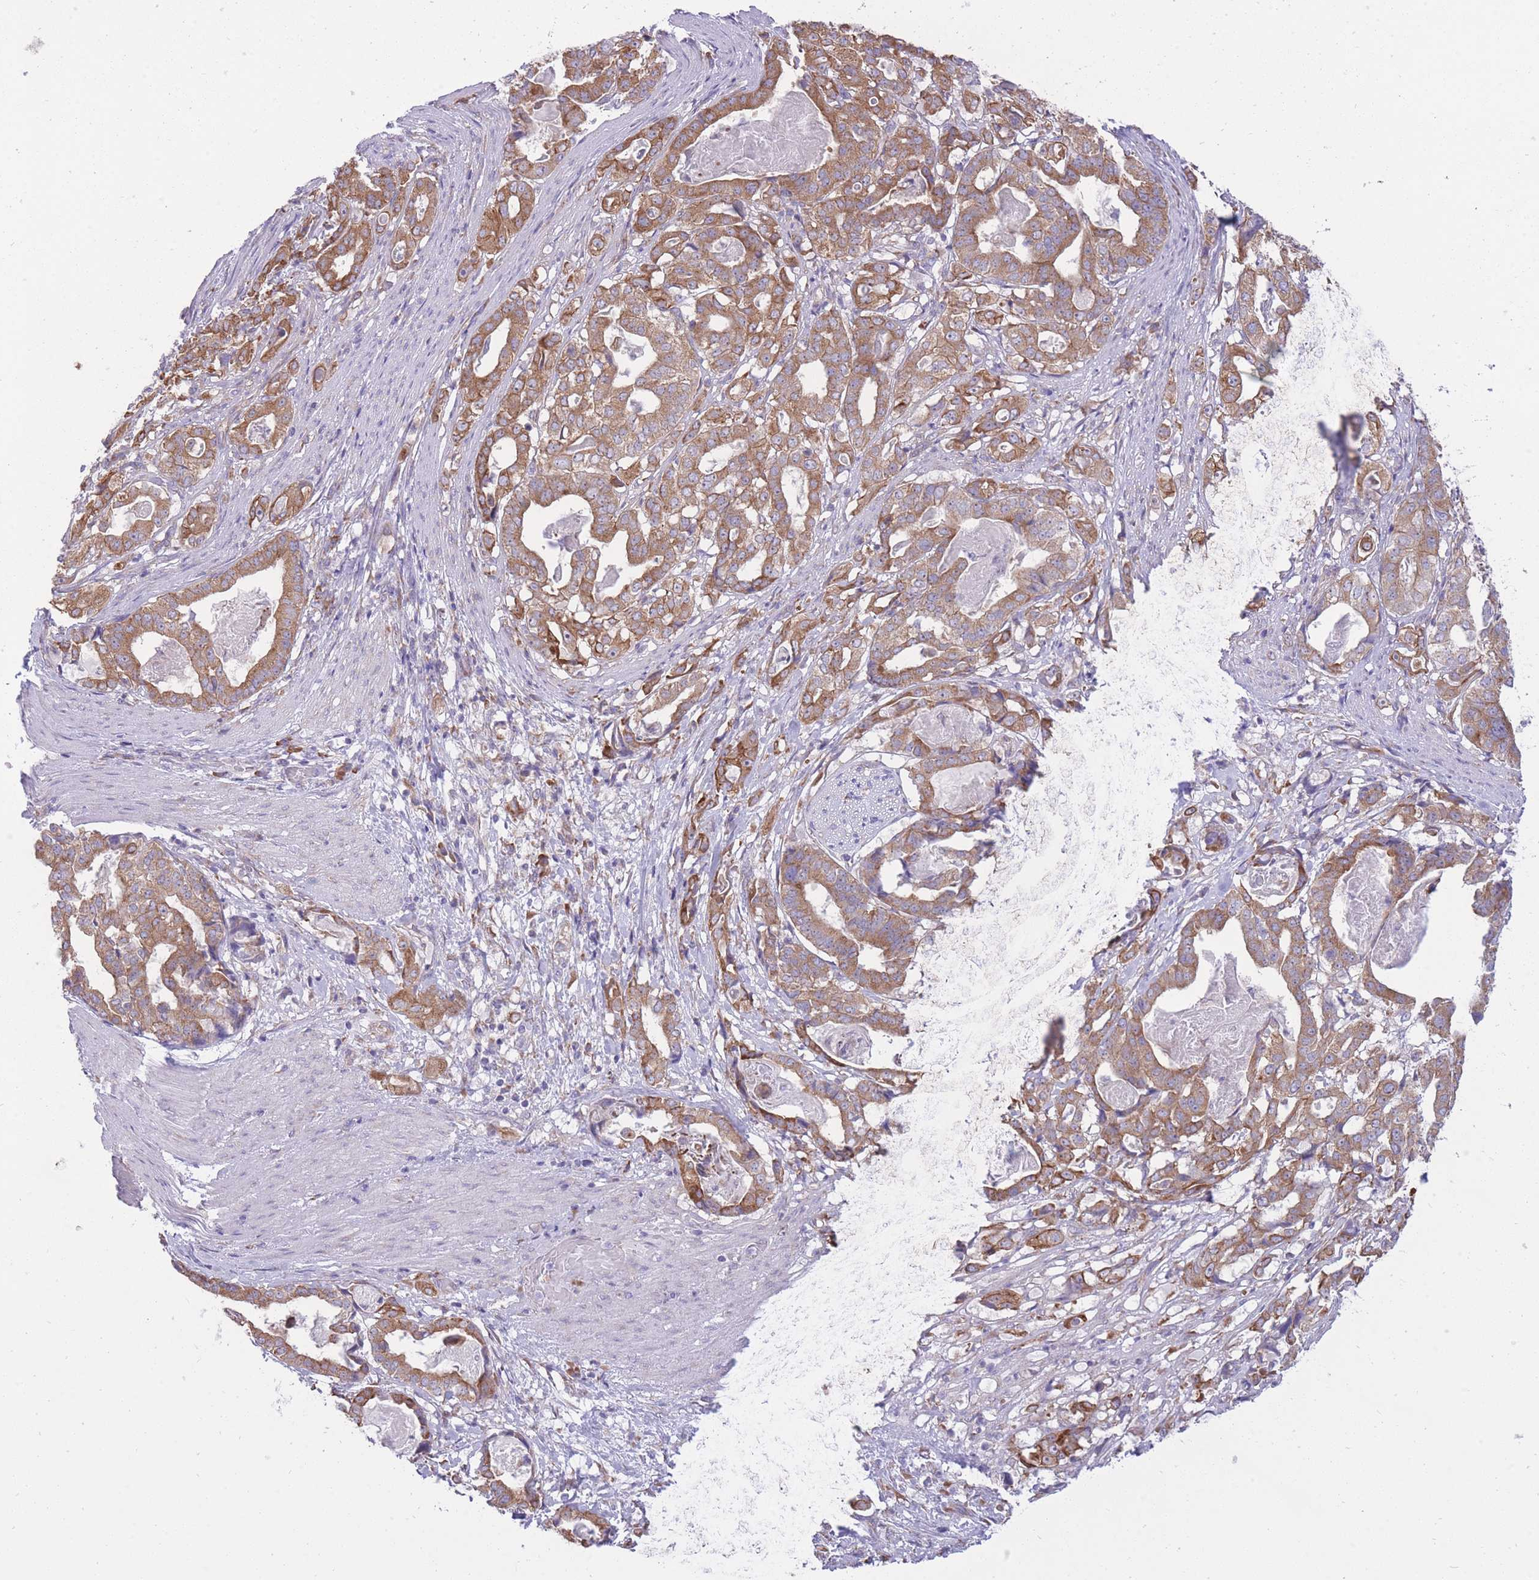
{"staining": {"intensity": "moderate", "quantity": ">75%", "location": "cytoplasmic/membranous"}, "tissue": "stomach cancer", "cell_type": "Tumor cells", "image_type": "cancer", "snomed": [{"axis": "morphology", "description": "Adenocarcinoma, NOS"}, {"axis": "topography", "description": "Stomach"}], "caption": "Immunohistochemistry (DAB (3,3'-diaminobenzidine)) staining of adenocarcinoma (stomach) shows moderate cytoplasmic/membranous protein expression in approximately >75% of tumor cells.", "gene": "ZNF501", "patient": {"sex": "male", "age": 48}}